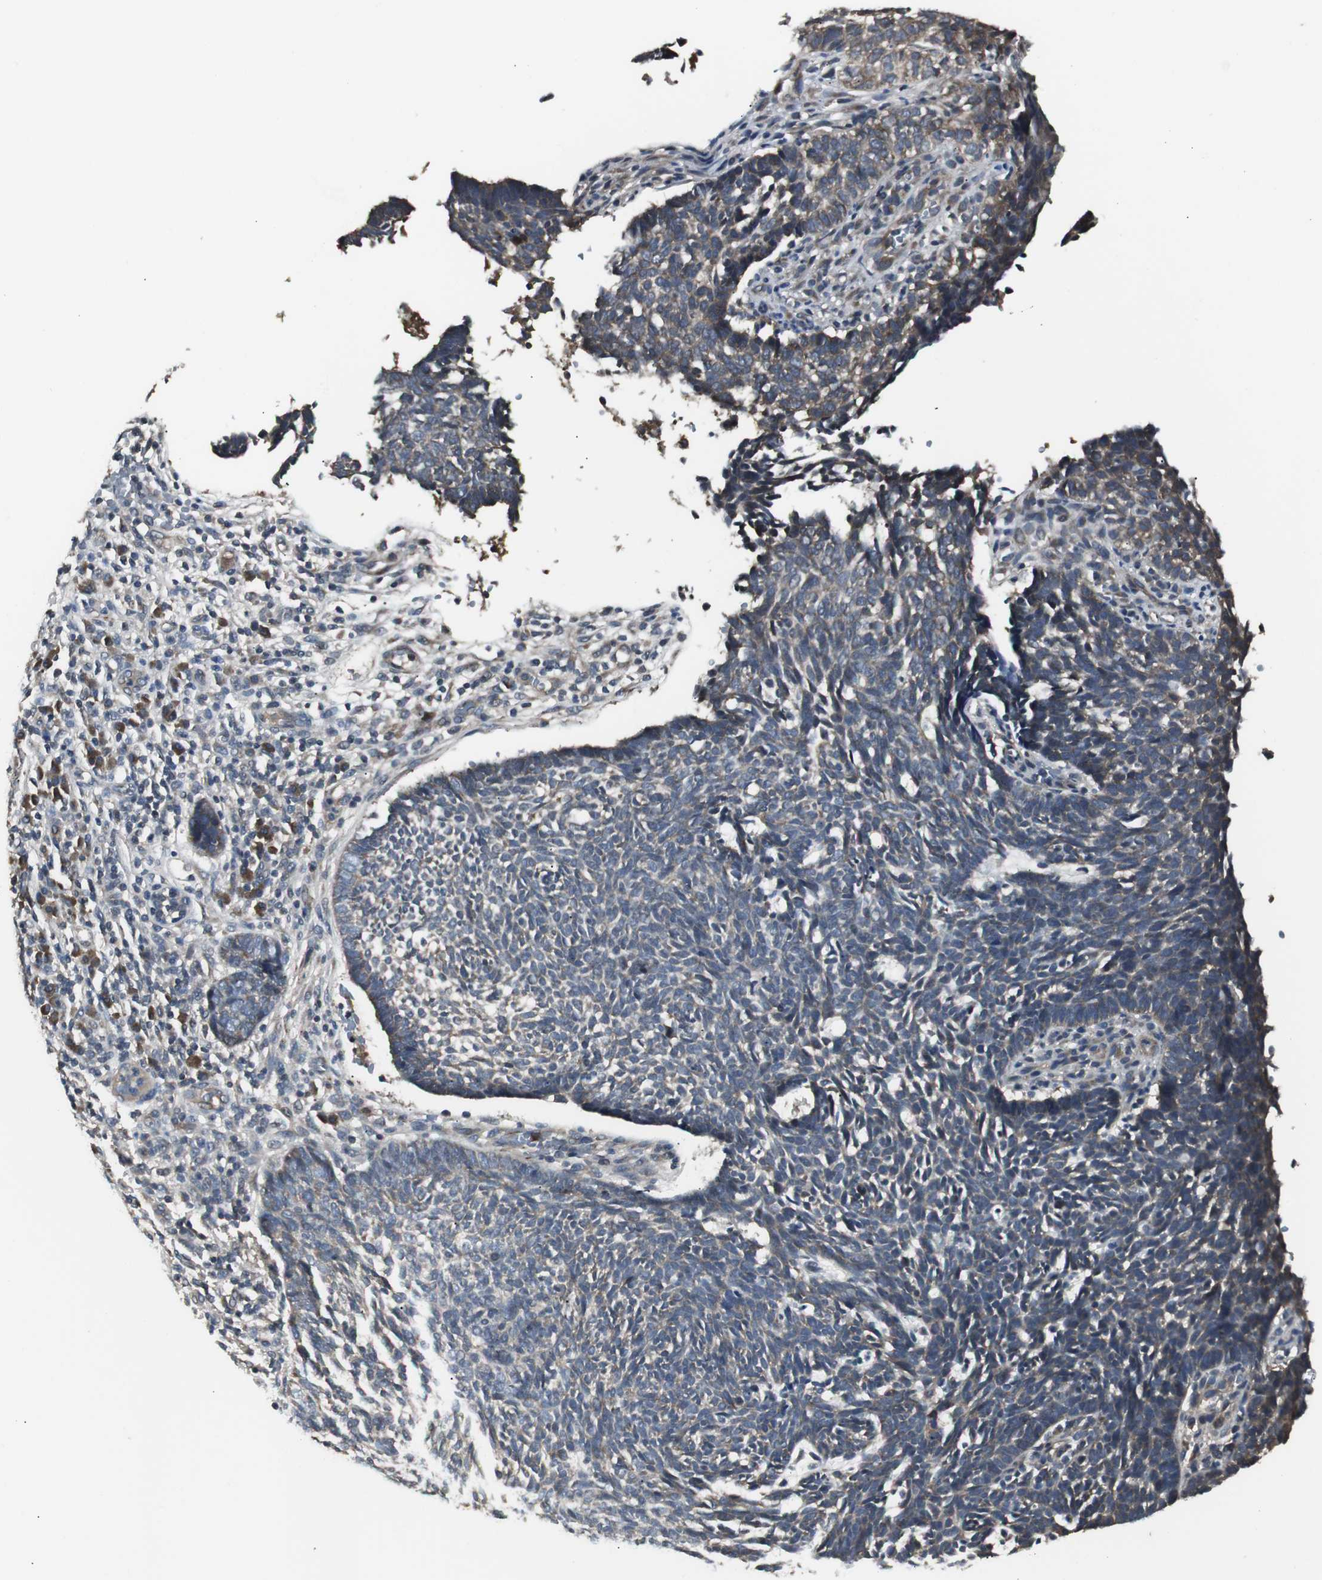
{"staining": {"intensity": "negative", "quantity": "none", "location": "none"}, "tissue": "skin cancer", "cell_type": "Tumor cells", "image_type": "cancer", "snomed": [{"axis": "morphology", "description": "Normal tissue, NOS"}, {"axis": "morphology", "description": "Basal cell carcinoma"}, {"axis": "topography", "description": "Skin"}], "caption": "This is a histopathology image of immunohistochemistry (IHC) staining of skin cancer, which shows no staining in tumor cells.", "gene": "ZMPSTE24", "patient": {"sex": "male", "age": 87}}